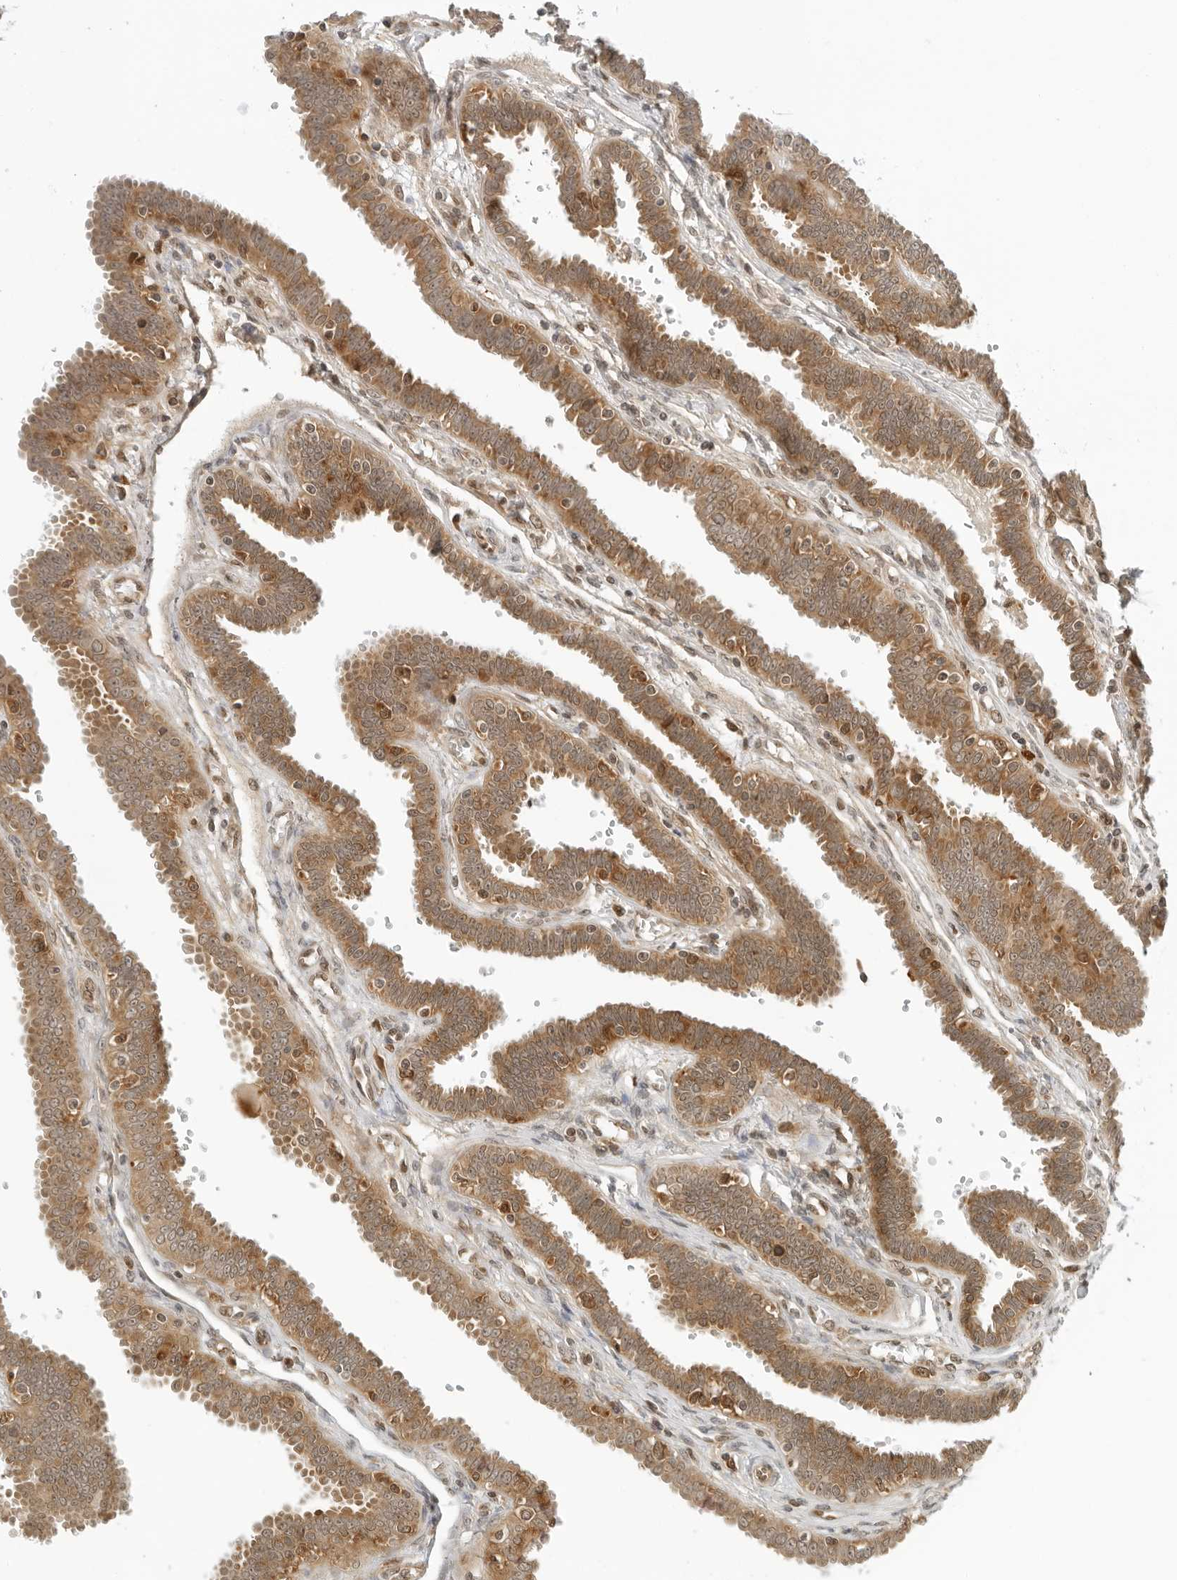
{"staining": {"intensity": "strong", "quantity": ">75%", "location": "cytoplasmic/membranous"}, "tissue": "fallopian tube", "cell_type": "Glandular cells", "image_type": "normal", "snomed": [{"axis": "morphology", "description": "Normal tissue, NOS"}, {"axis": "topography", "description": "Fallopian tube"}], "caption": "The micrograph exhibits immunohistochemical staining of benign fallopian tube. There is strong cytoplasmic/membranous positivity is present in about >75% of glandular cells. The staining is performed using DAB (3,3'-diaminobenzidine) brown chromogen to label protein expression. The nuclei are counter-stained blue using hematoxylin.", "gene": "RC3H1", "patient": {"sex": "female", "age": 32}}